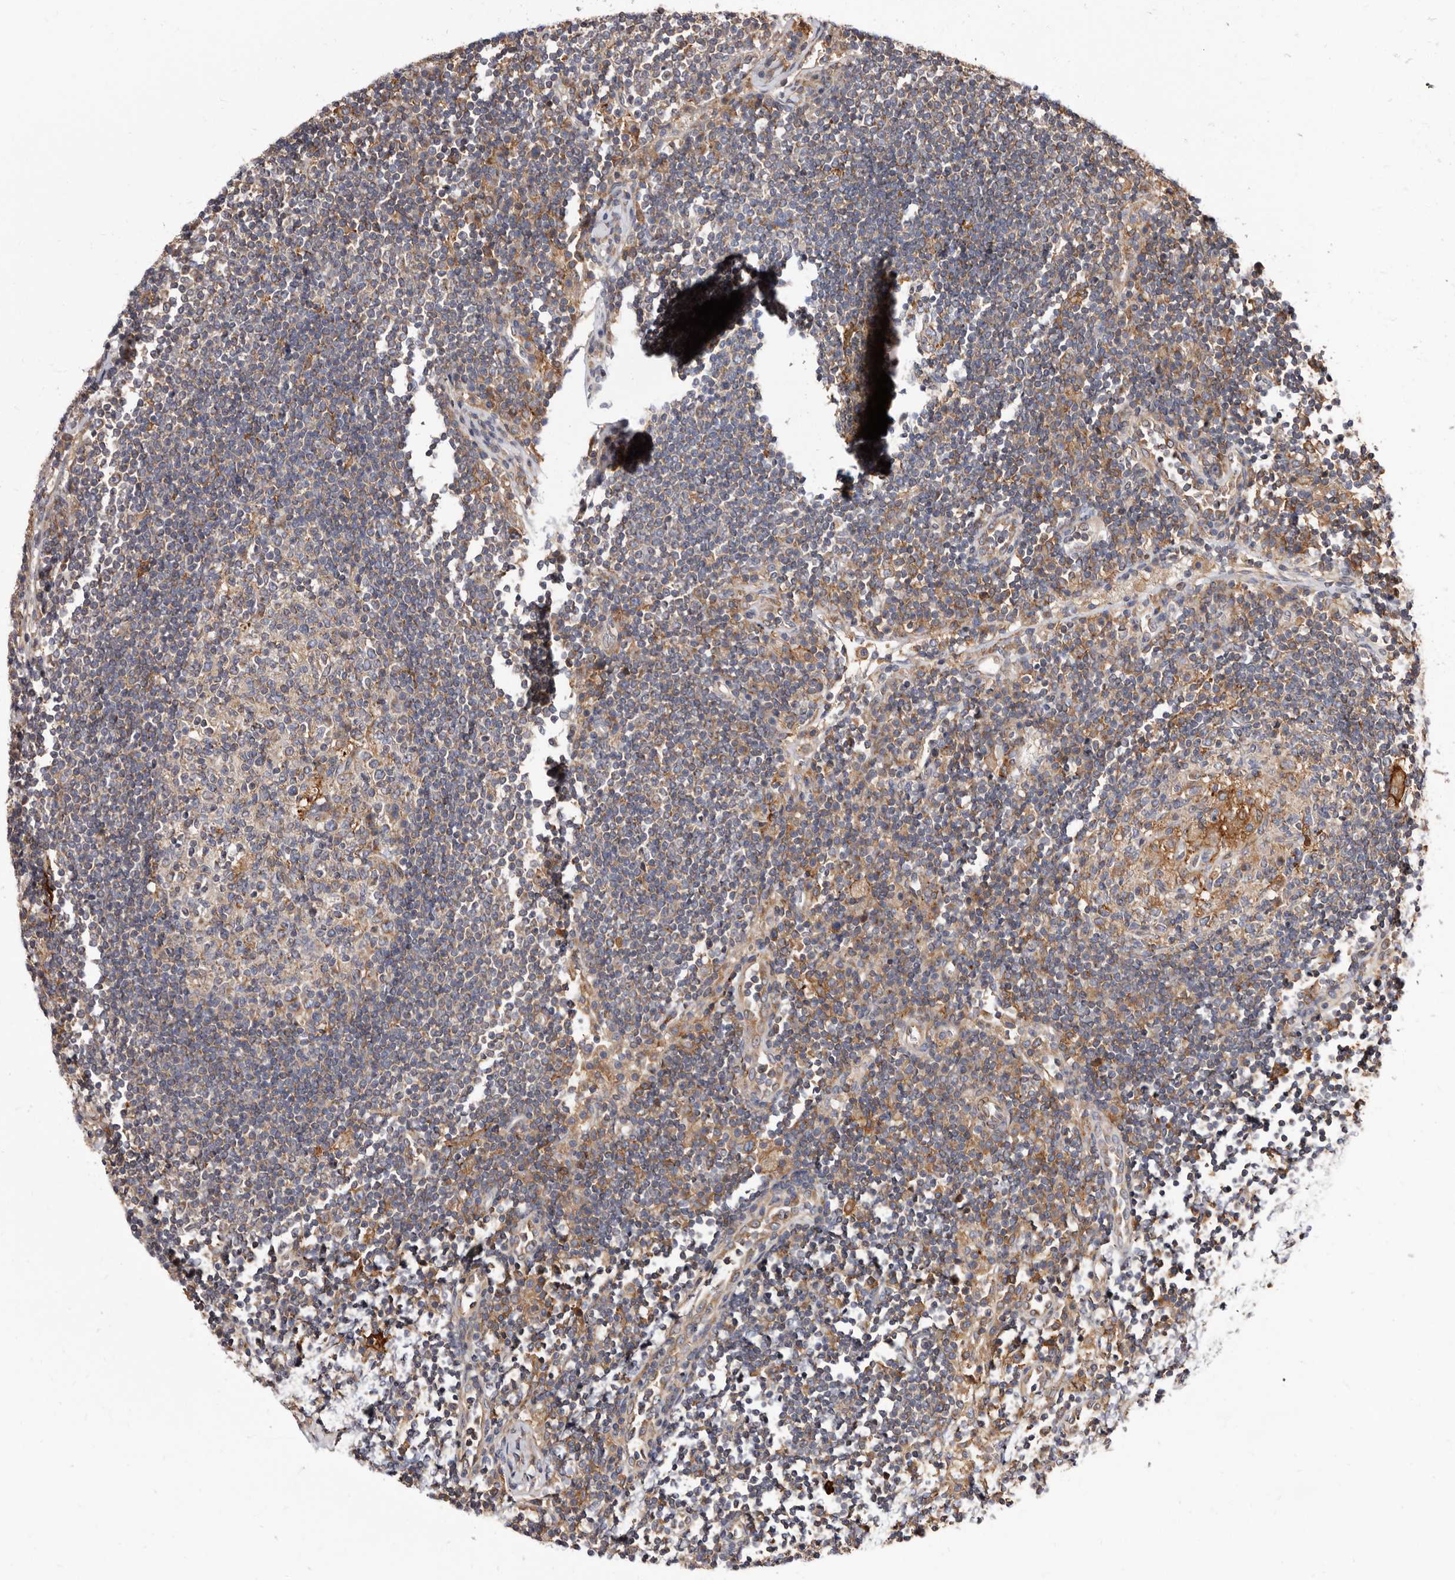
{"staining": {"intensity": "moderate", "quantity": "25%-75%", "location": "cytoplasmic/membranous"}, "tissue": "lymph node", "cell_type": "Germinal center cells", "image_type": "normal", "snomed": [{"axis": "morphology", "description": "Normal tissue, NOS"}, {"axis": "topography", "description": "Lymph node"}], "caption": "DAB immunohistochemical staining of normal lymph node exhibits moderate cytoplasmic/membranous protein positivity in approximately 25%-75% of germinal center cells. Ihc stains the protein of interest in brown and the nuclei are stained blue.", "gene": "COQ8B", "patient": {"sex": "female", "age": 53}}